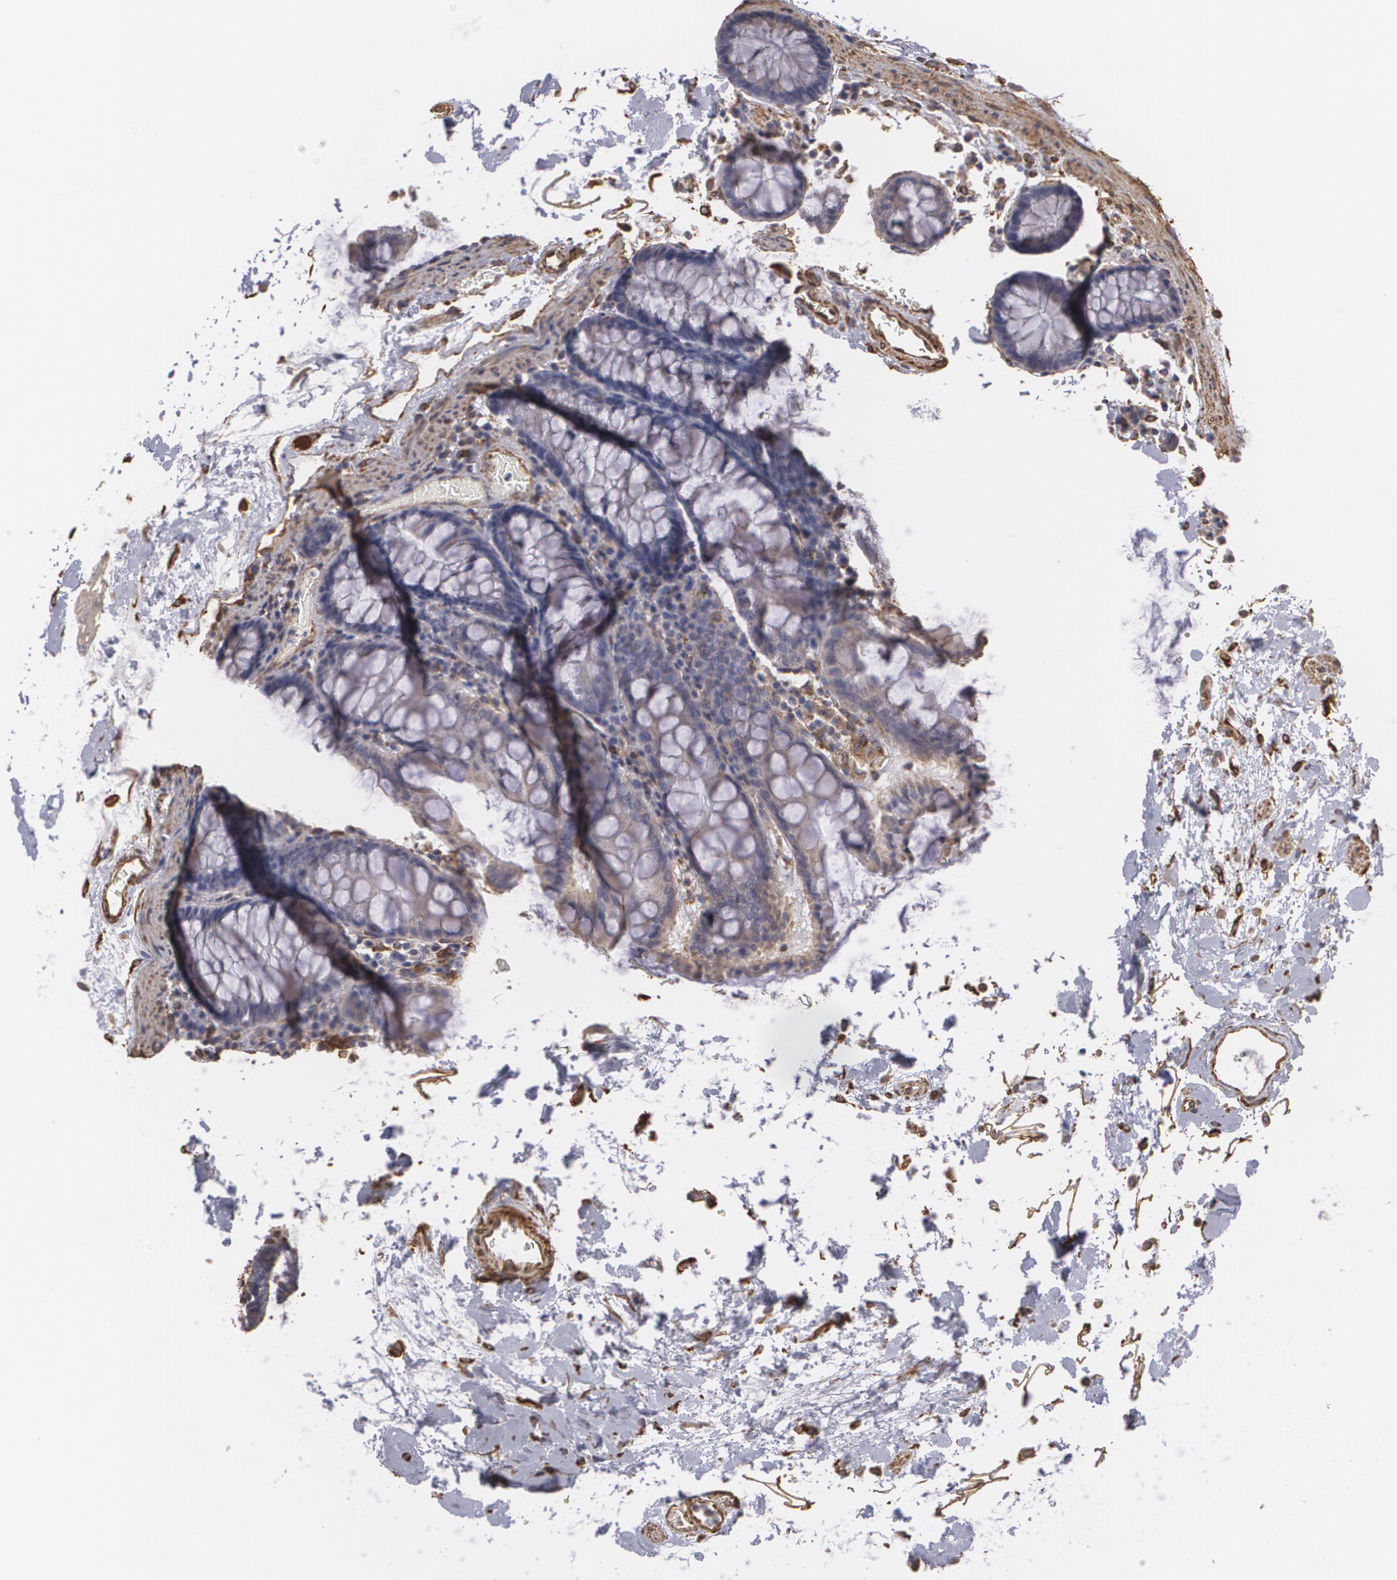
{"staining": {"intensity": "moderate", "quantity": ">75%", "location": "cytoplasmic/membranous"}, "tissue": "colon", "cell_type": "Endothelial cells", "image_type": "normal", "snomed": [{"axis": "morphology", "description": "Normal tissue, NOS"}, {"axis": "morphology", "description": "Adenocarcinoma, NOS"}, {"axis": "topography", "description": "Colon"}], "caption": "About >75% of endothelial cells in unremarkable colon exhibit moderate cytoplasmic/membranous protein positivity as visualized by brown immunohistochemical staining.", "gene": "CYB5R3", "patient": {"sex": "male", "age": 76}}